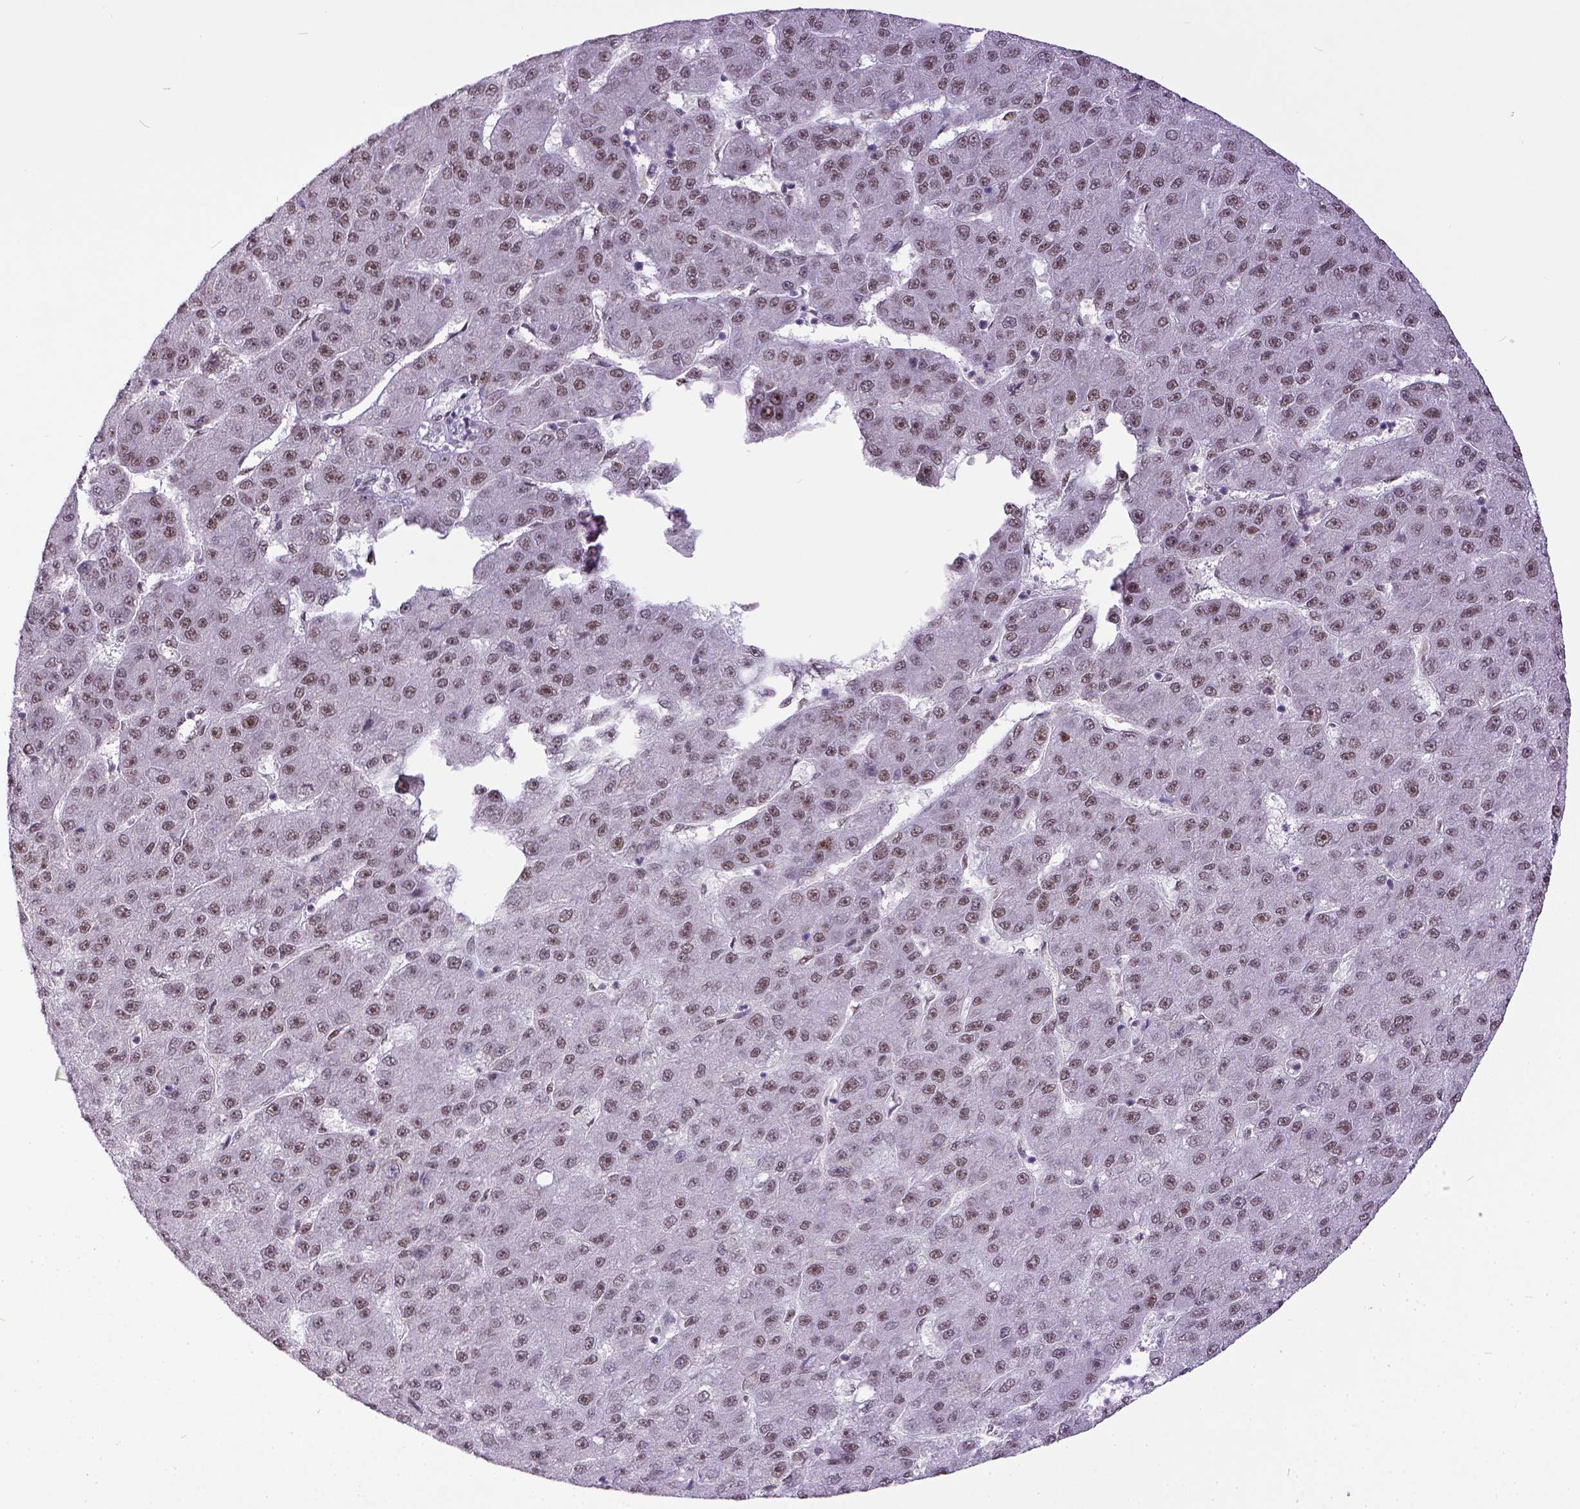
{"staining": {"intensity": "weak", "quantity": ">75%", "location": "nuclear"}, "tissue": "liver cancer", "cell_type": "Tumor cells", "image_type": "cancer", "snomed": [{"axis": "morphology", "description": "Carcinoma, Hepatocellular, NOS"}, {"axis": "topography", "description": "Liver"}], "caption": "Immunohistochemical staining of human hepatocellular carcinoma (liver) reveals weak nuclear protein staining in about >75% of tumor cells.", "gene": "ERCC1", "patient": {"sex": "male", "age": 67}}